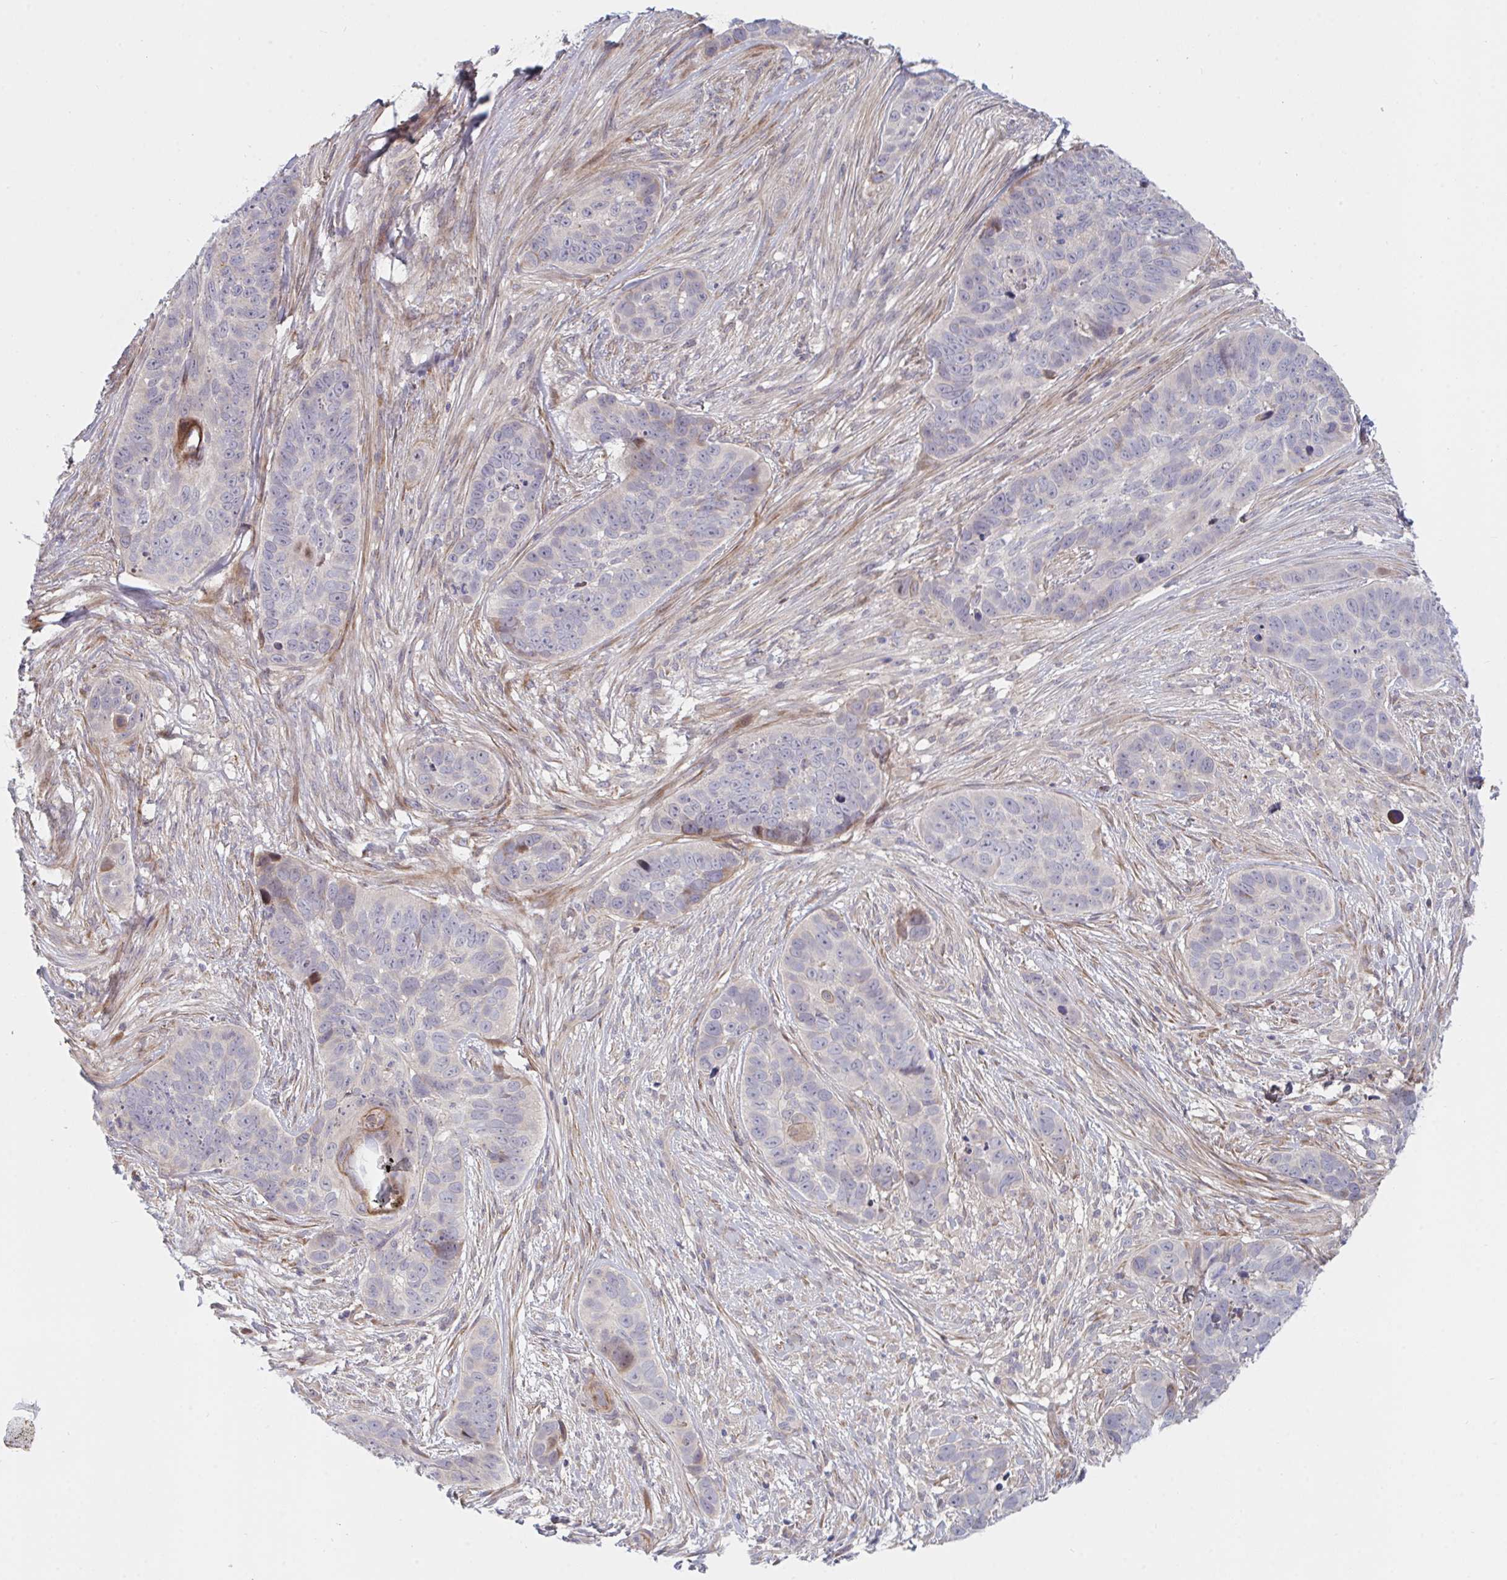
{"staining": {"intensity": "negative", "quantity": "none", "location": "none"}, "tissue": "skin cancer", "cell_type": "Tumor cells", "image_type": "cancer", "snomed": [{"axis": "morphology", "description": "Basal cell carcinoma"}, {"axis": "topography", "description": "Skin"}], "caption": "An IHC image of skin basal cell carcinoma is shown. There is no staining in tumor cells of skin basal cell carcinoma.", "gene": "TNFSF4", "patient": {"sex": "female", "age": 82}}